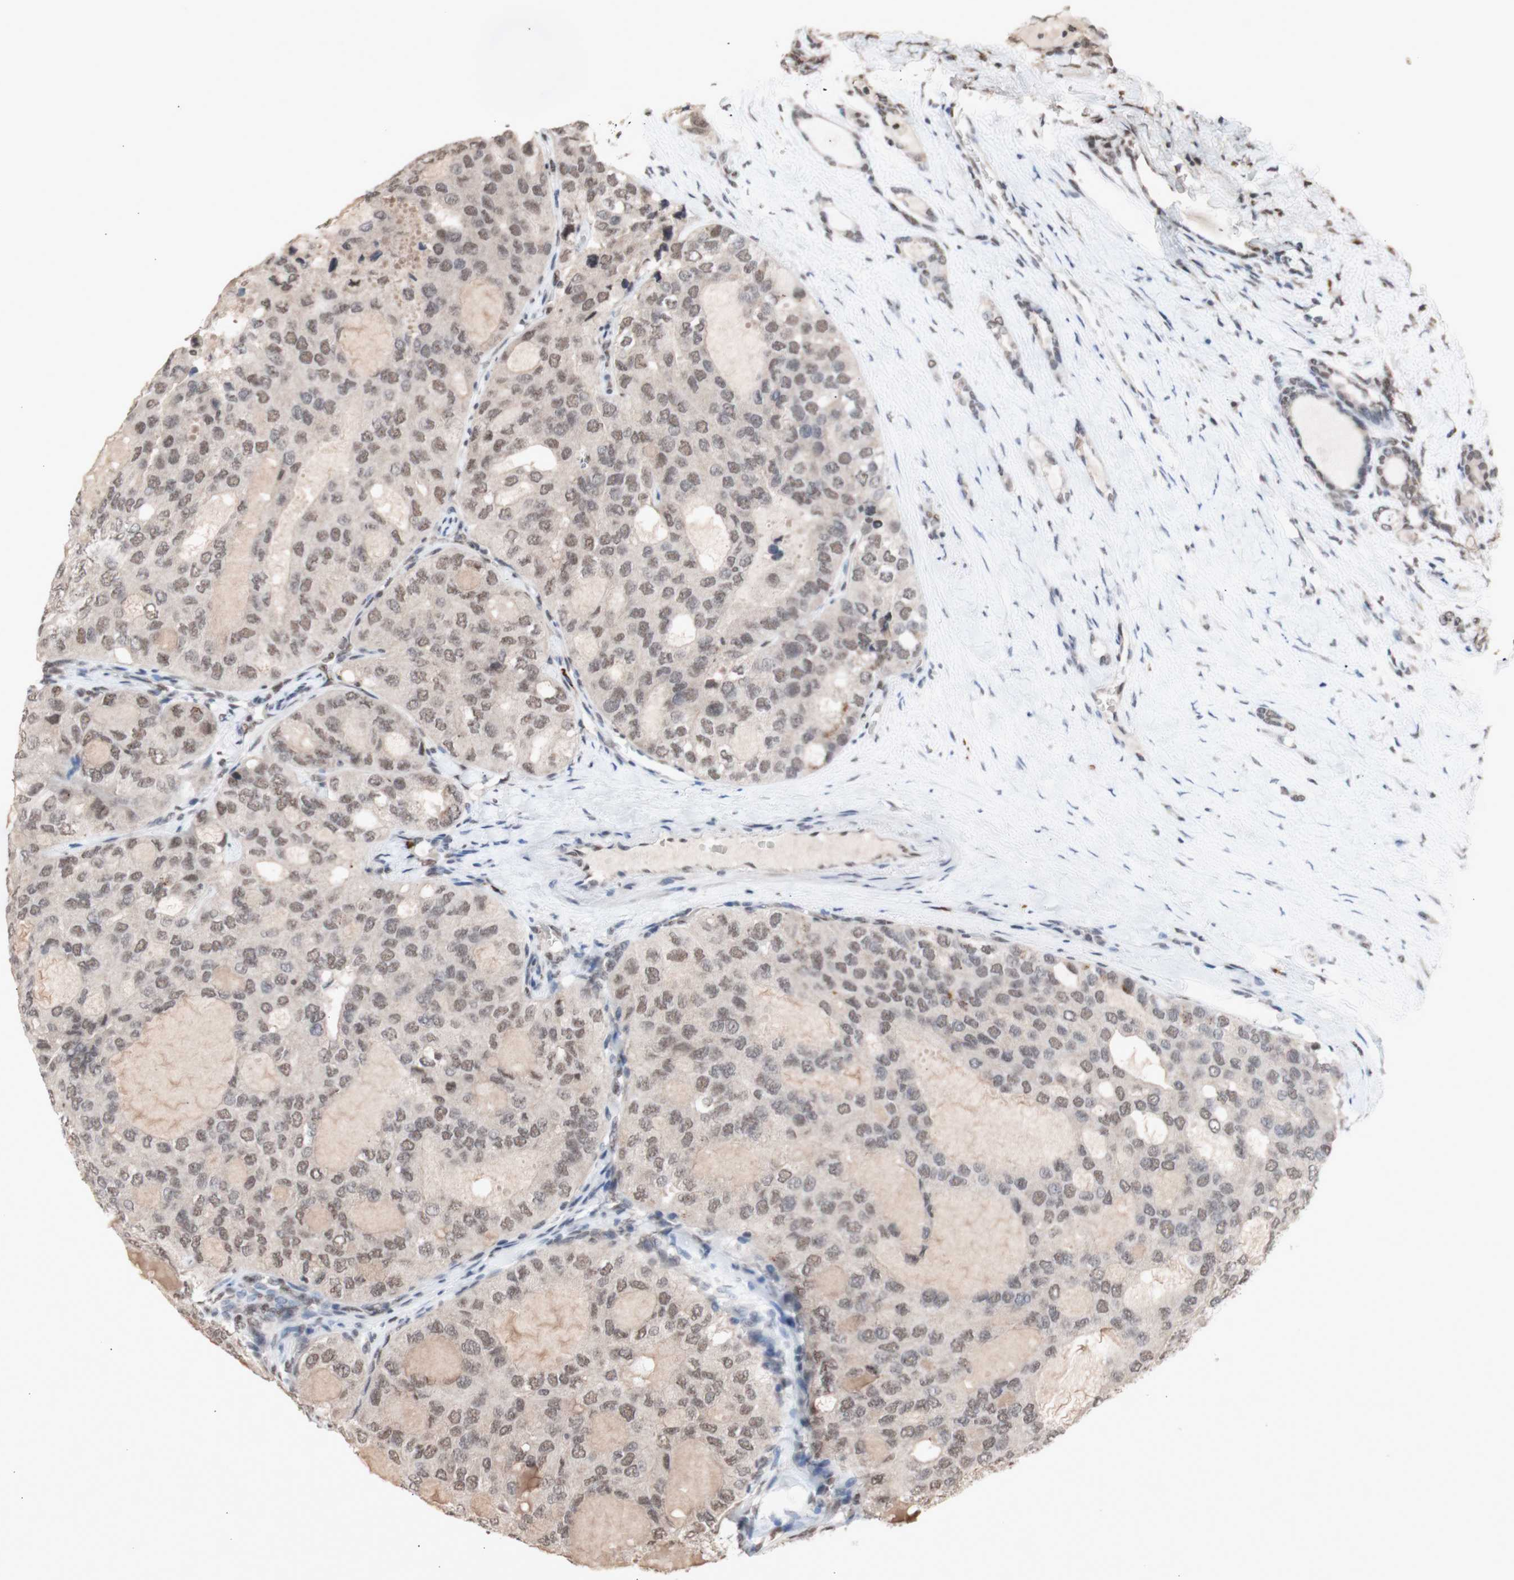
{"staining": {"intensity": "weak", "quantity": ">75%", "location": "nuclear"}, "tissue": "thyroid cancer", "cell_type": "Tumor cells", "image_type": "cancer", "snomed": [{"axis": "morphology", "description": "Follicular adenoma carcinoma, NOS"}, {"axis": "topography", "description": "Thyroid gland"}], "caption": "This micrograph reveals follicular adenoma carcinoma (thyroid) stained with immunohistochemistry (IHC) to label a protein in brown. The nuclear of tumor cells show weak positivity for the protein. Nuclei are counter-stained blue.", "gene": "SFPQ", "patient": {"sex": "male", "age": 75}}